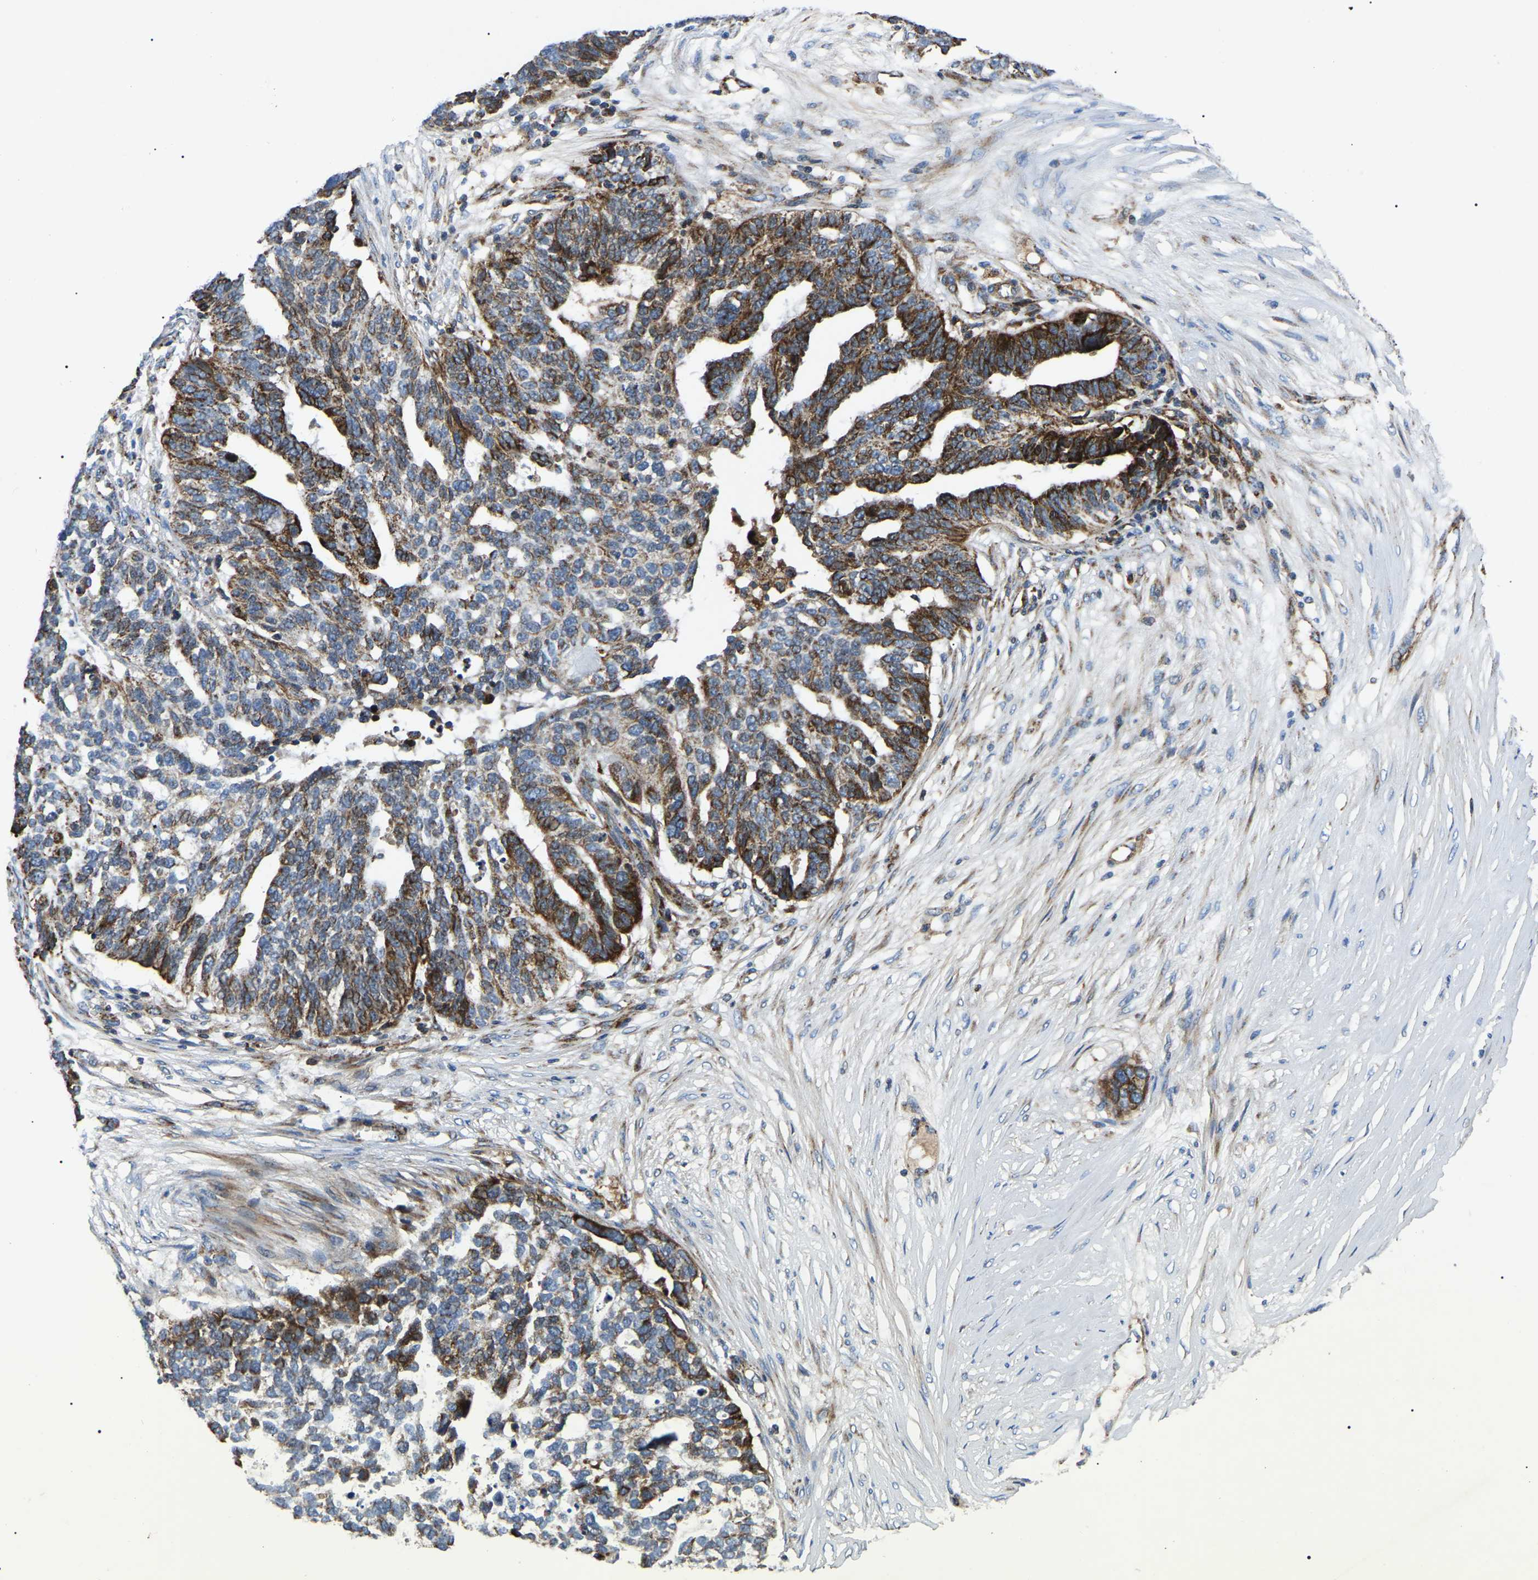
{"staining": {"intensity": "strong", "quantity": ">75%", "location": "cytoplasmic/membranous"}, "tissue": "ovarian cancer", "cell_type": "Tumor cells", "image_type": "cancer", "snomed": [{"axis": "morphology", "description": "Cystadenocarcinoma, serous, NOS"}, {"axis": "topography", "description": "Ovary"}], "caption": "An image of human ovarian cancer stained for a protein reveals strong cytoplasmic/membranous brown staining in tumor cells. (DAB (3,3'-diaminobenzidine) = brown stain, brightfield microscopy at high magnification).", "gene": "PPM1E", "patient": {"sex": "female", "age": 59}}